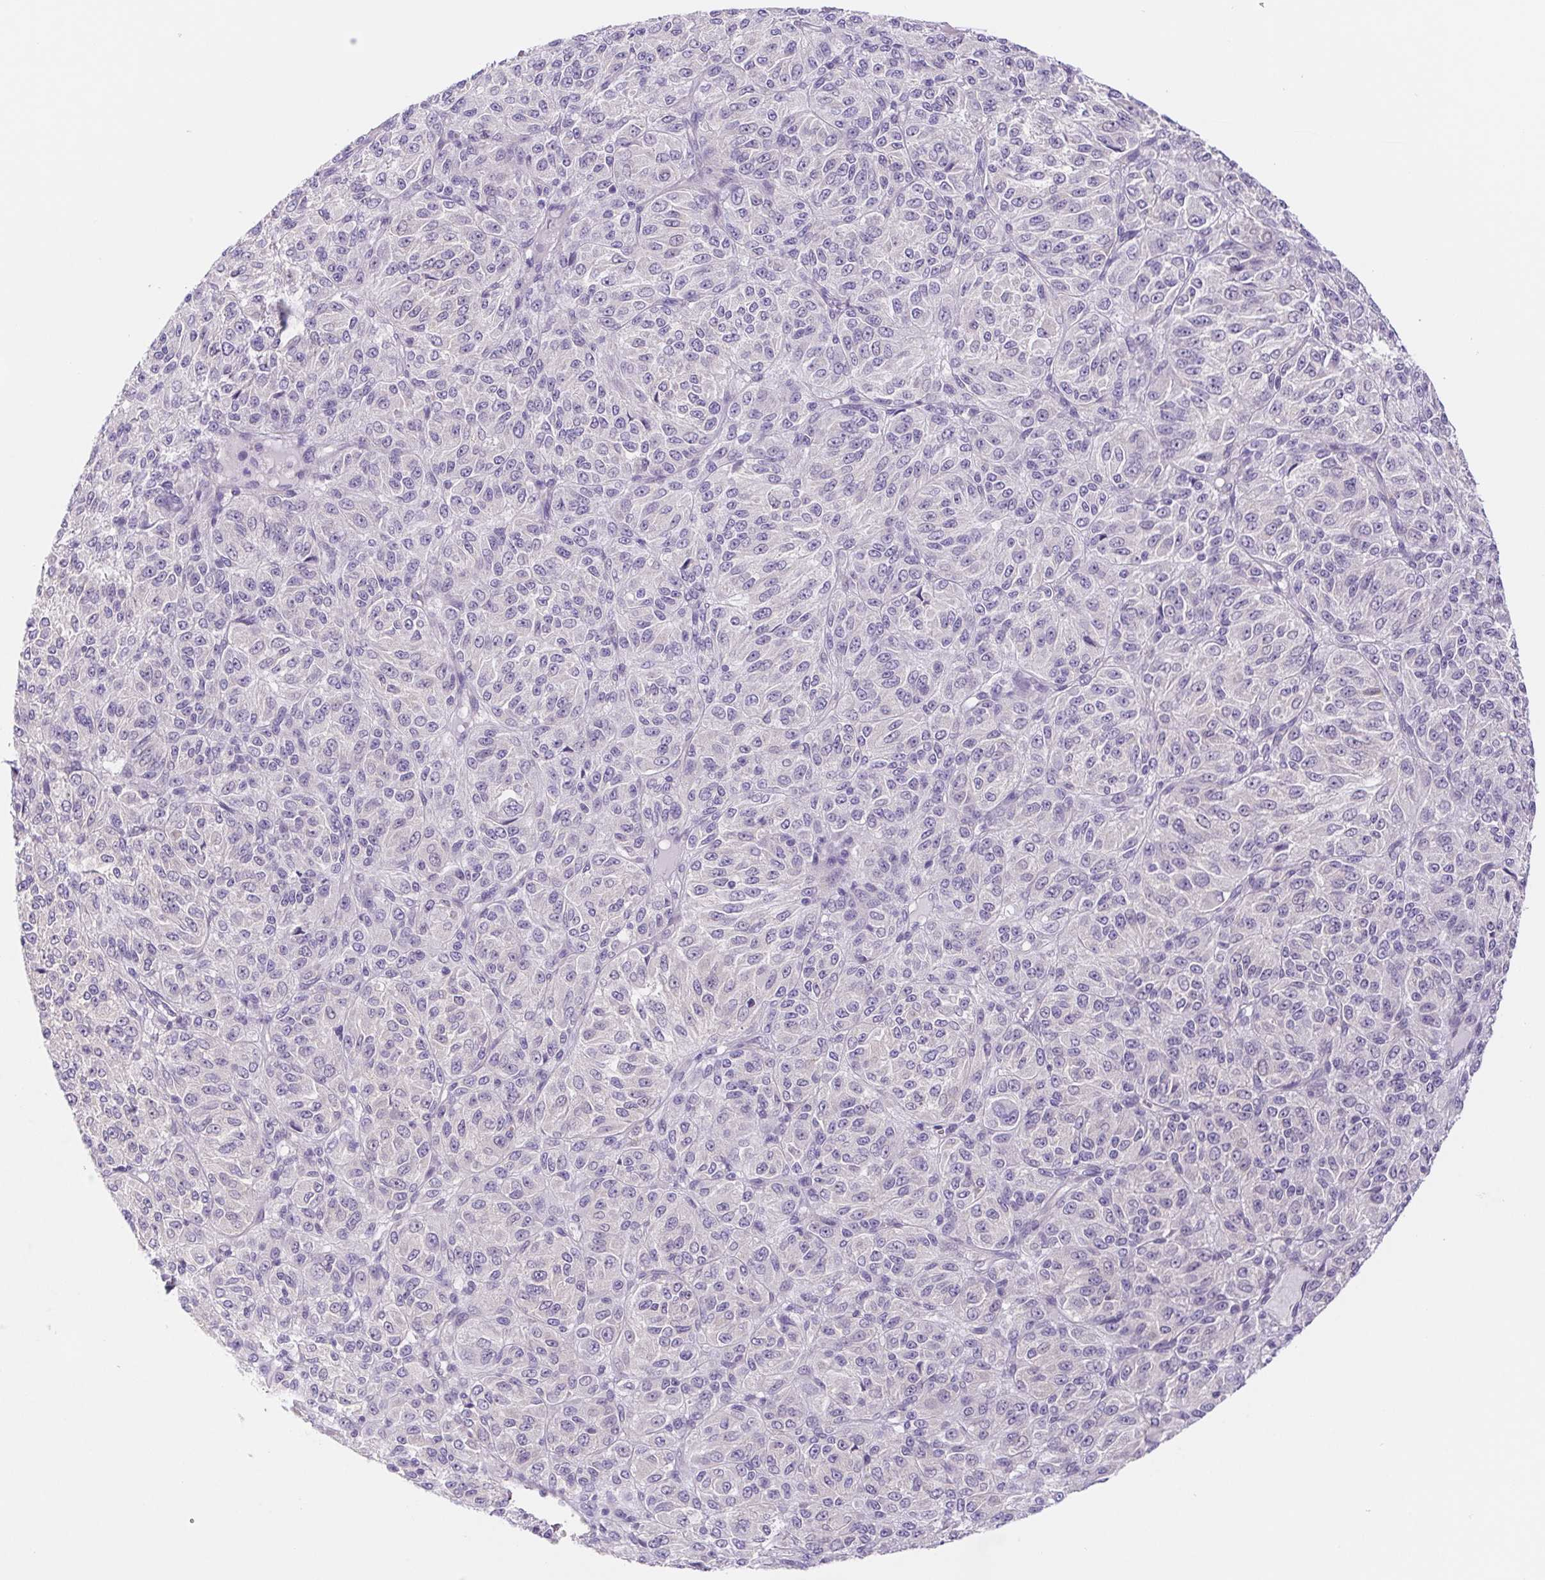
{"staining": {"intensity": "negative", "quantity": "none", "location": "none"}, "tissue": "melanoma", "cell_type": "Tumor cells", "image_type": "cancer", "snomed": [{"axis": "morphology", "description": "Malignant melanoma, Metastatic site"}, {"axis": "topography", "description": "Brain"}], "caption": "Tumor cells show no significant expression in melanoma.", "gene": "DYNC2LI1", "patient": {"sex": "female", "age": 56}}